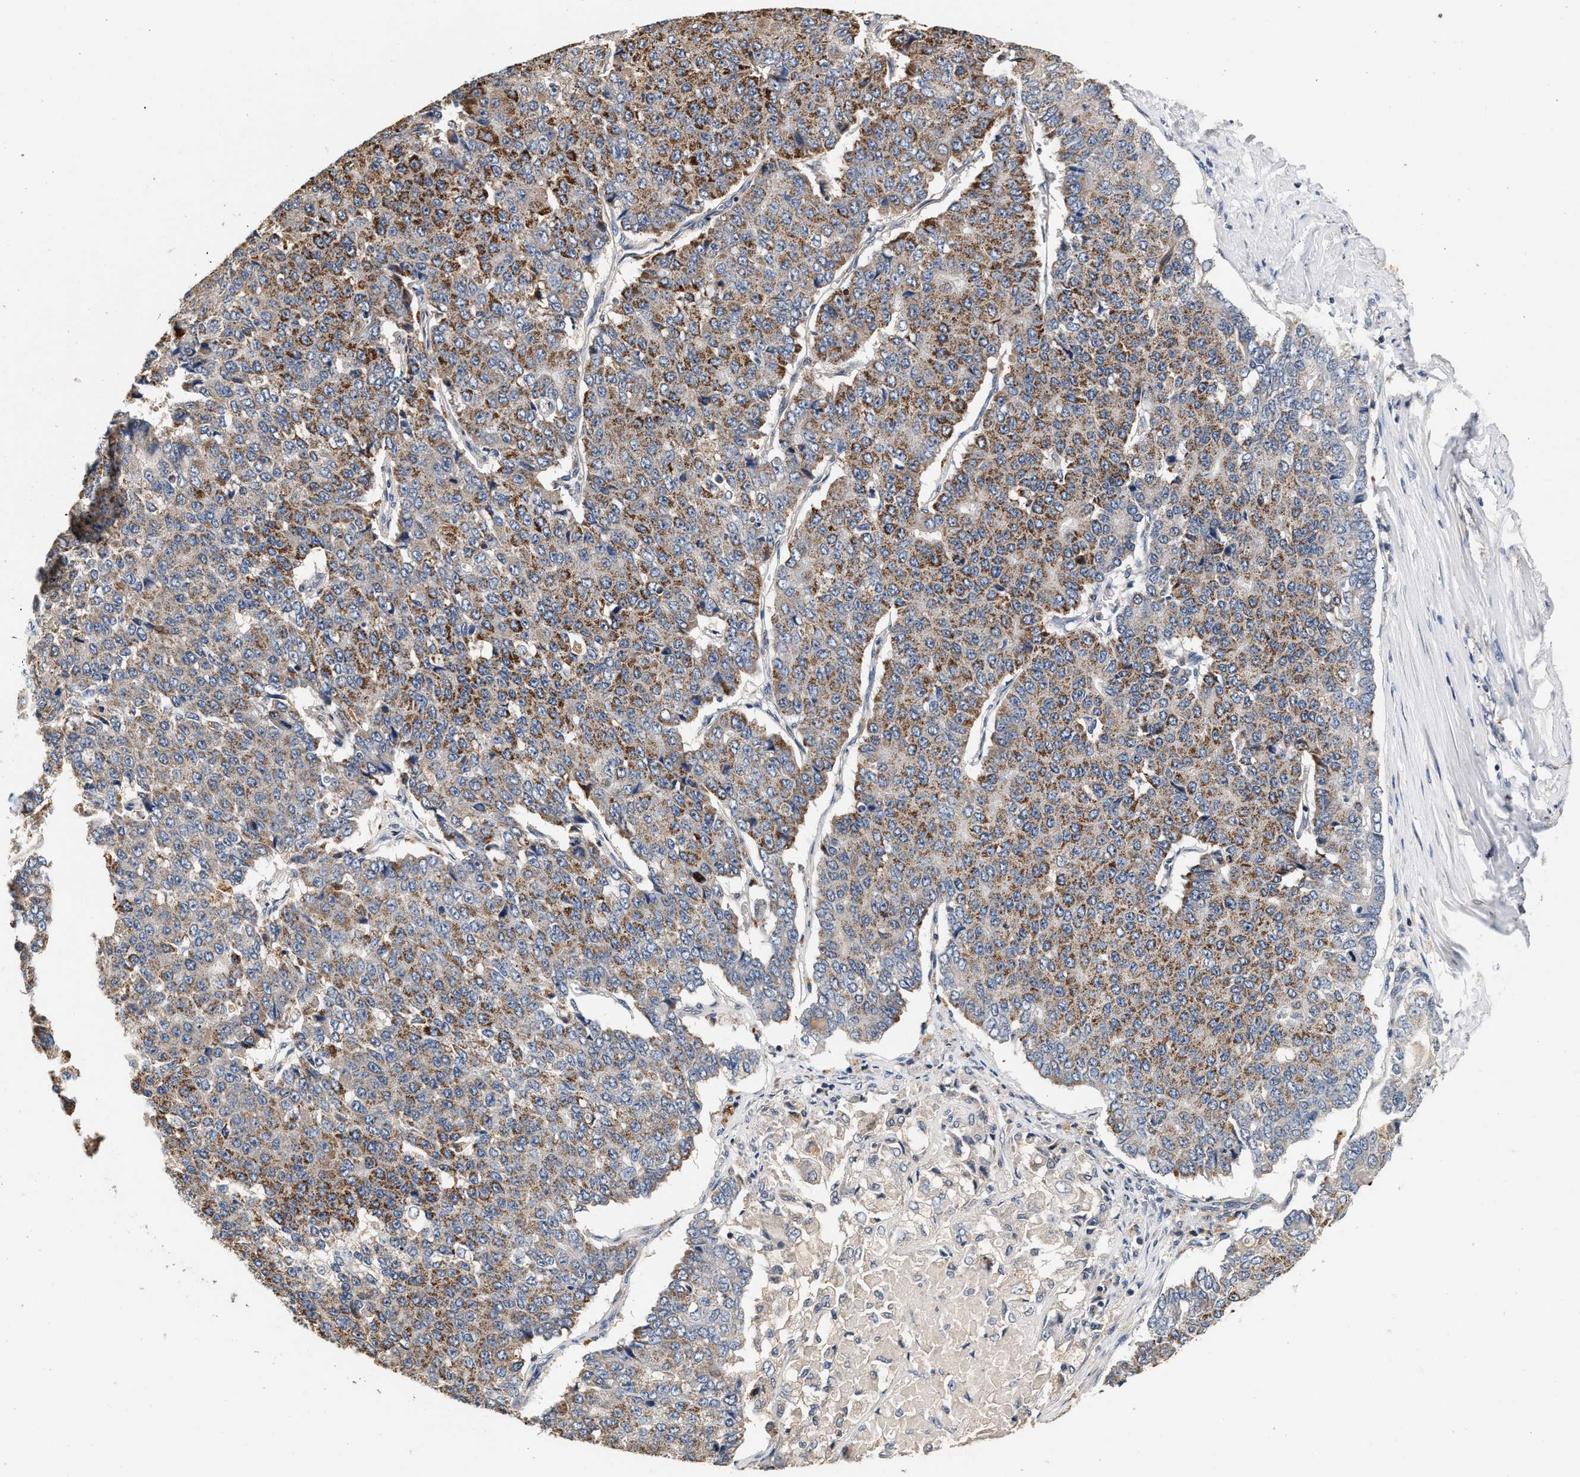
{"staining": {"intensity": "moderate", "quantity": ">75%", "location": "cytoplasmic/membranous"}, "tissue": "pancreatic cancer", "cell_type": "Tumor cells", "image_type": "cancer", "snomed": [{"axis": "morphology", "description": "Adenocarcinoma, NOS"}, {"axis": "topography", "description": "Pancreas"}], "caption": "Adenocarcinoma (pancreatic) stained with IHC exhibits moderate cytoplasmic/membranous positivity in about >75% of tumor cells.", "gene": "PTGR3", "patient": {"sex": "male", "age": 50}}